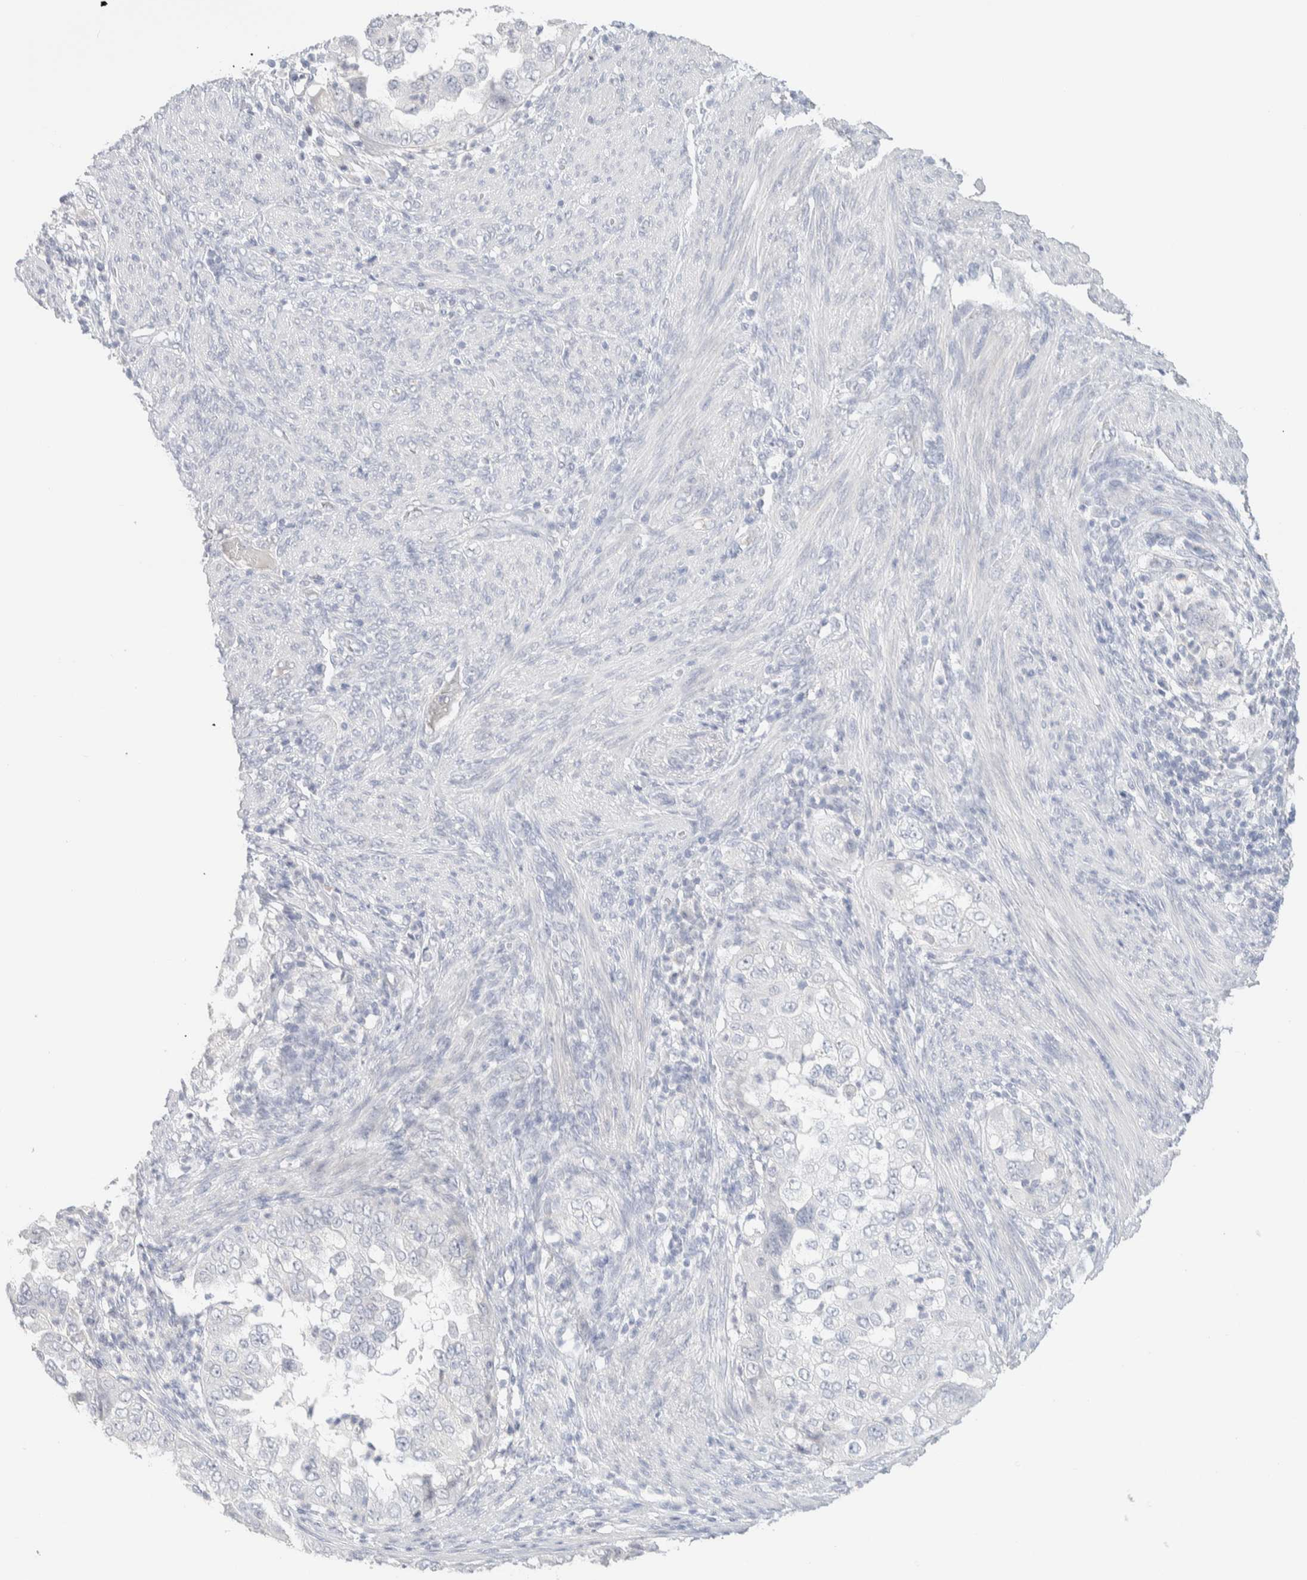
{"staining": {"intensity": "negative", "quantity": "none", "location": "none"}, "tissue": "endometrial cancer", "cell_type": "Tumor cells", "image_type": "cancer", "snomed": [{"axis": "morphology", "description": "Adenocarcinoma, NOS"}, {"axis": "topography", "description": "Endometrium"}], "caption": "This image is of adenocarcinoma (endometrial) stained with immunohistochemistry to label a protein in brown with the nuclei are counter-stained blue. There is no staining in tumor cells.", "gene": "RIDA", "patient": {"sex": "female", "age": 85}}